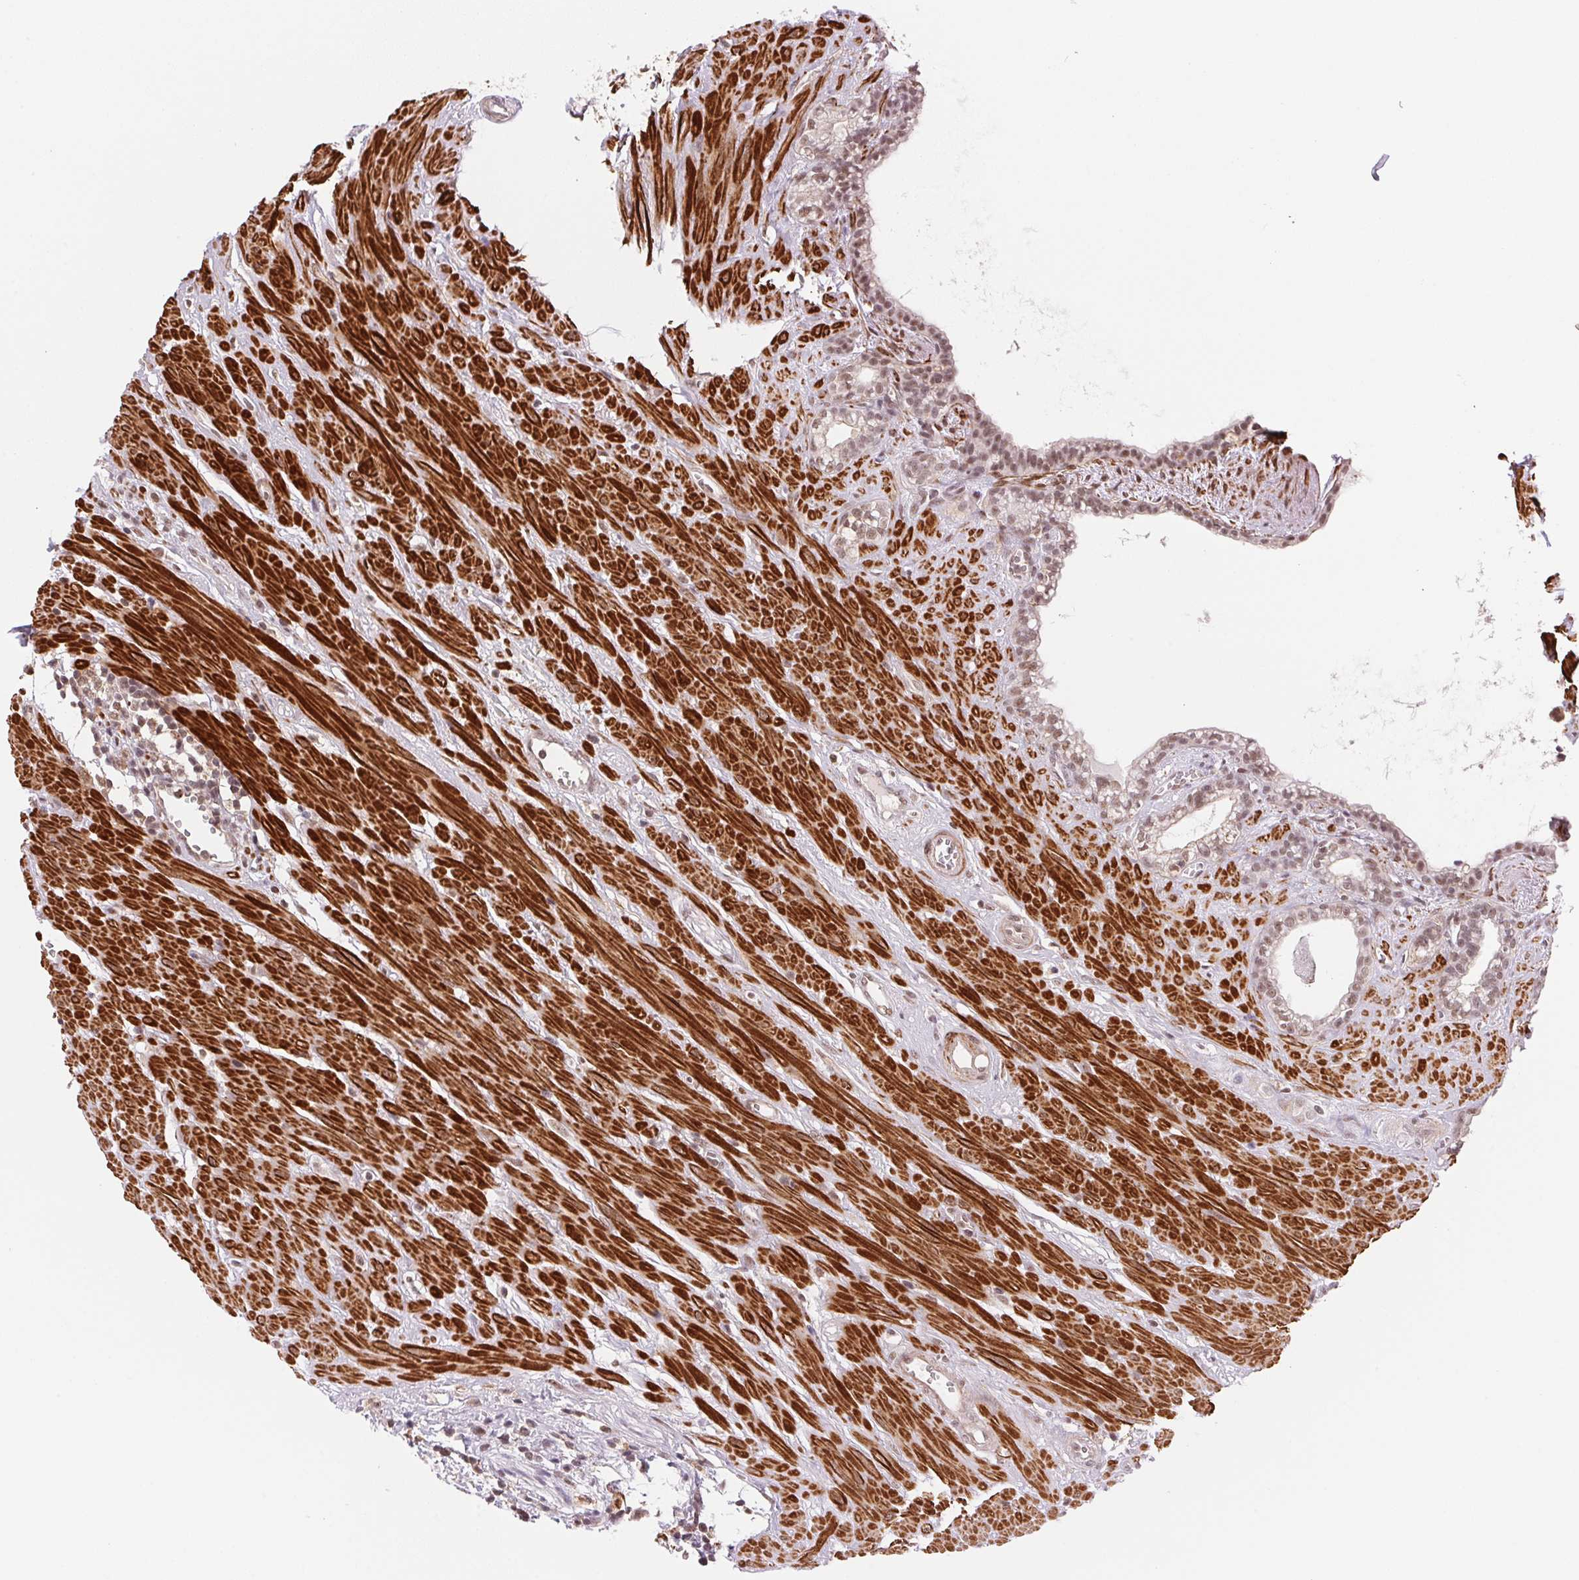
{"staining": {"intensity": "weak", "quantity": "25%-75%", "location": "nuclear"}, "tissue": "seminal vesicle", "cell_type": "Glandular cells", "image_type": "normal", "snomed": [{"axis": "morphology", "description": "Normal tissue, NOS"}, {"axis": "topography", "description": "Seminal veicle"}], "caption": "This image demonstrates immunohistochemistry (IHC) staining of normal seminal vesicle, with low weak nuclear expression in approximately 25%-75% of glandular cells.", "gene": "HNRNPDL", "patient": {"sex": "male", "age": 76}}